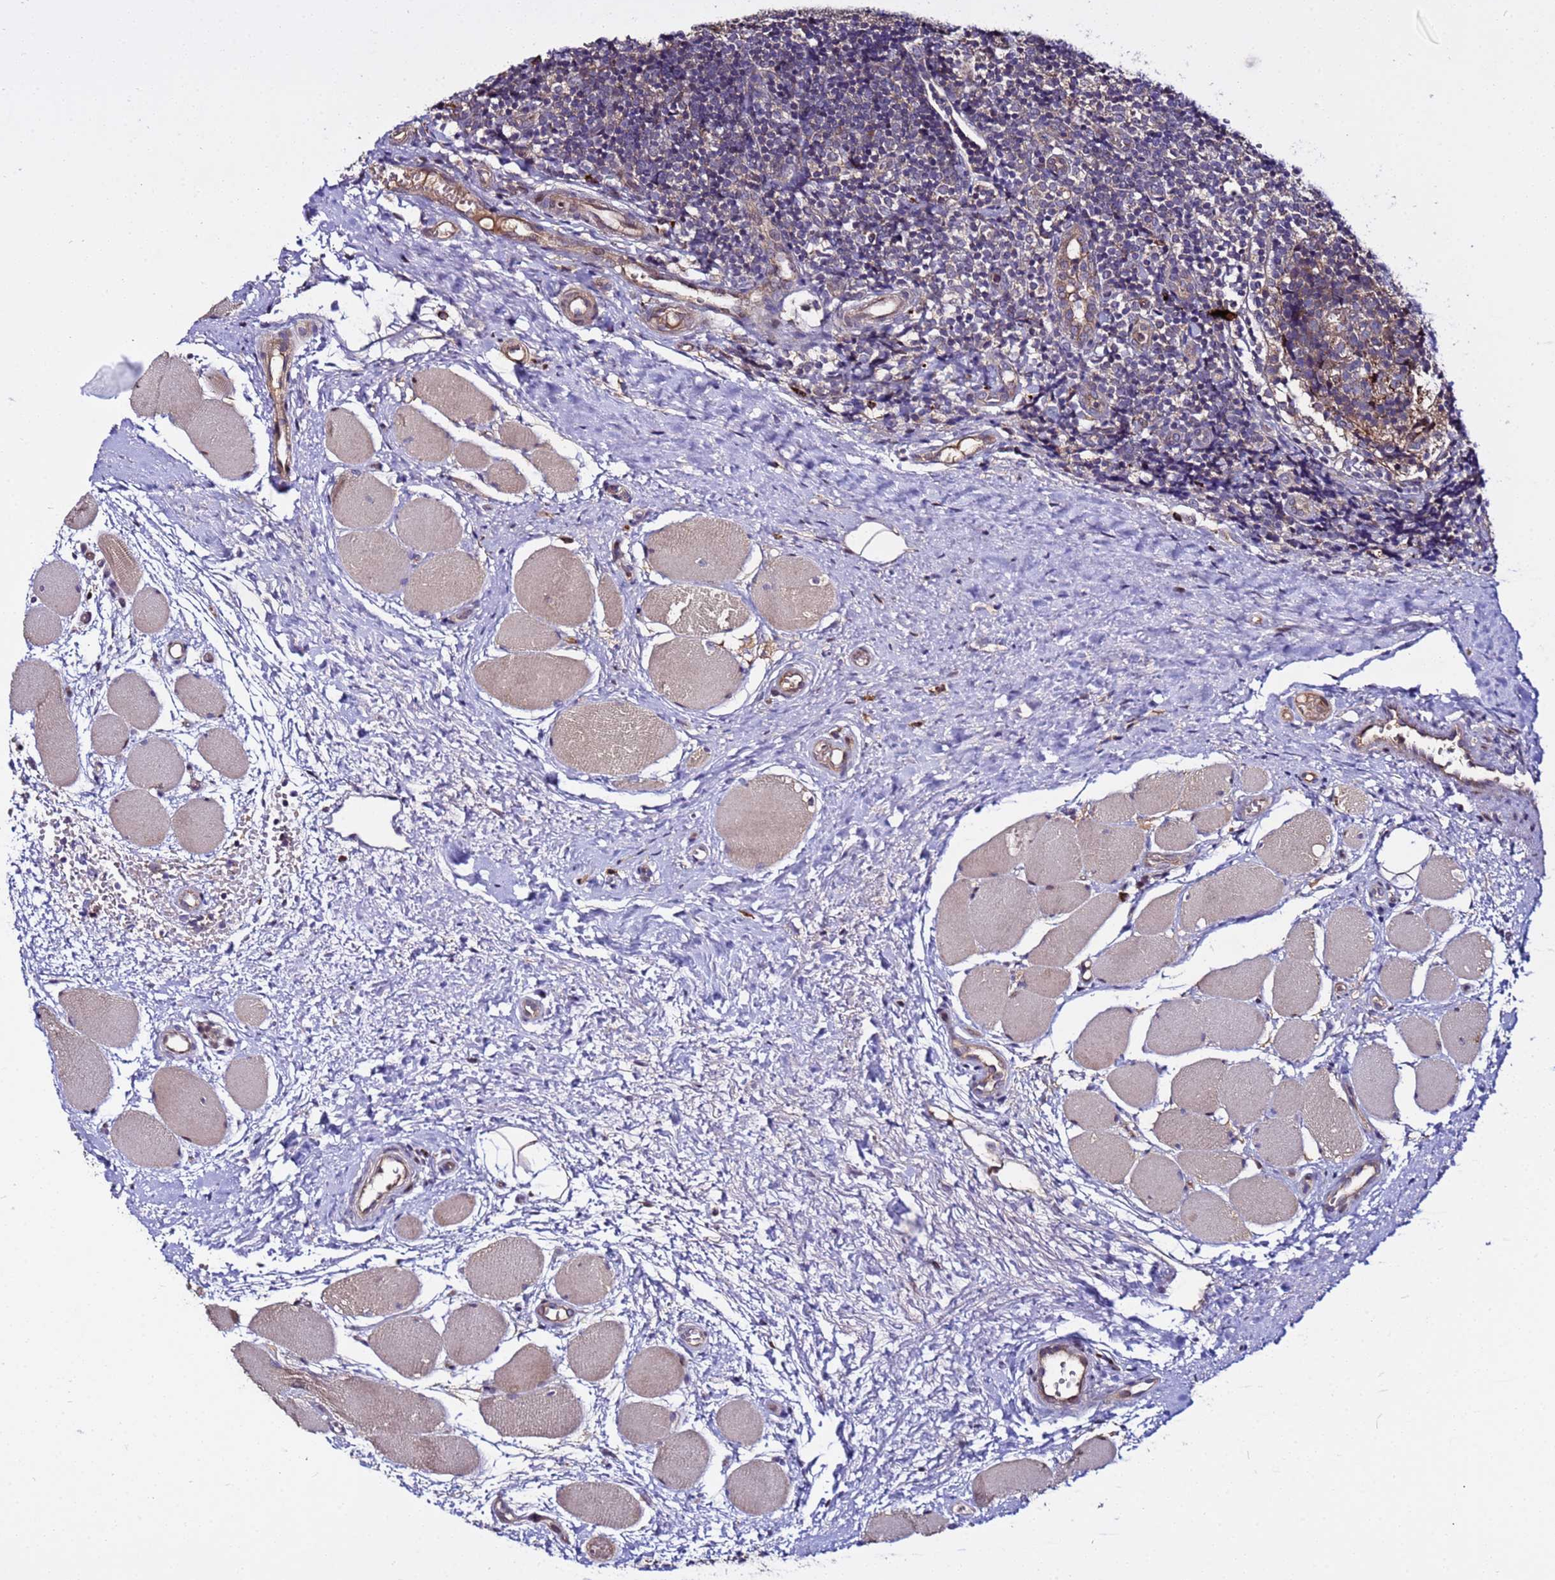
{"staining": {"intensity": "weak", "quantity": "25%-75%", "location": "cytoplasmic/membranous"}, "tissue": "tonsil", "cell_type": "Germinal center cells", "image_type": "normal", "snomed": [{"axis": "morphology", "description": "Normal tissue, NOS"}, {"axis": "topography", "description": "Tonsil"}], "caption": "Immunohistochemistry (IHC) of benign tonsil displays low levels of weak cytoplasmic/membranous positivity in about 25%-75% of germinal center cells.", "gene": "PLXDC2", "patient": {"sex": "female", "age": 19}}